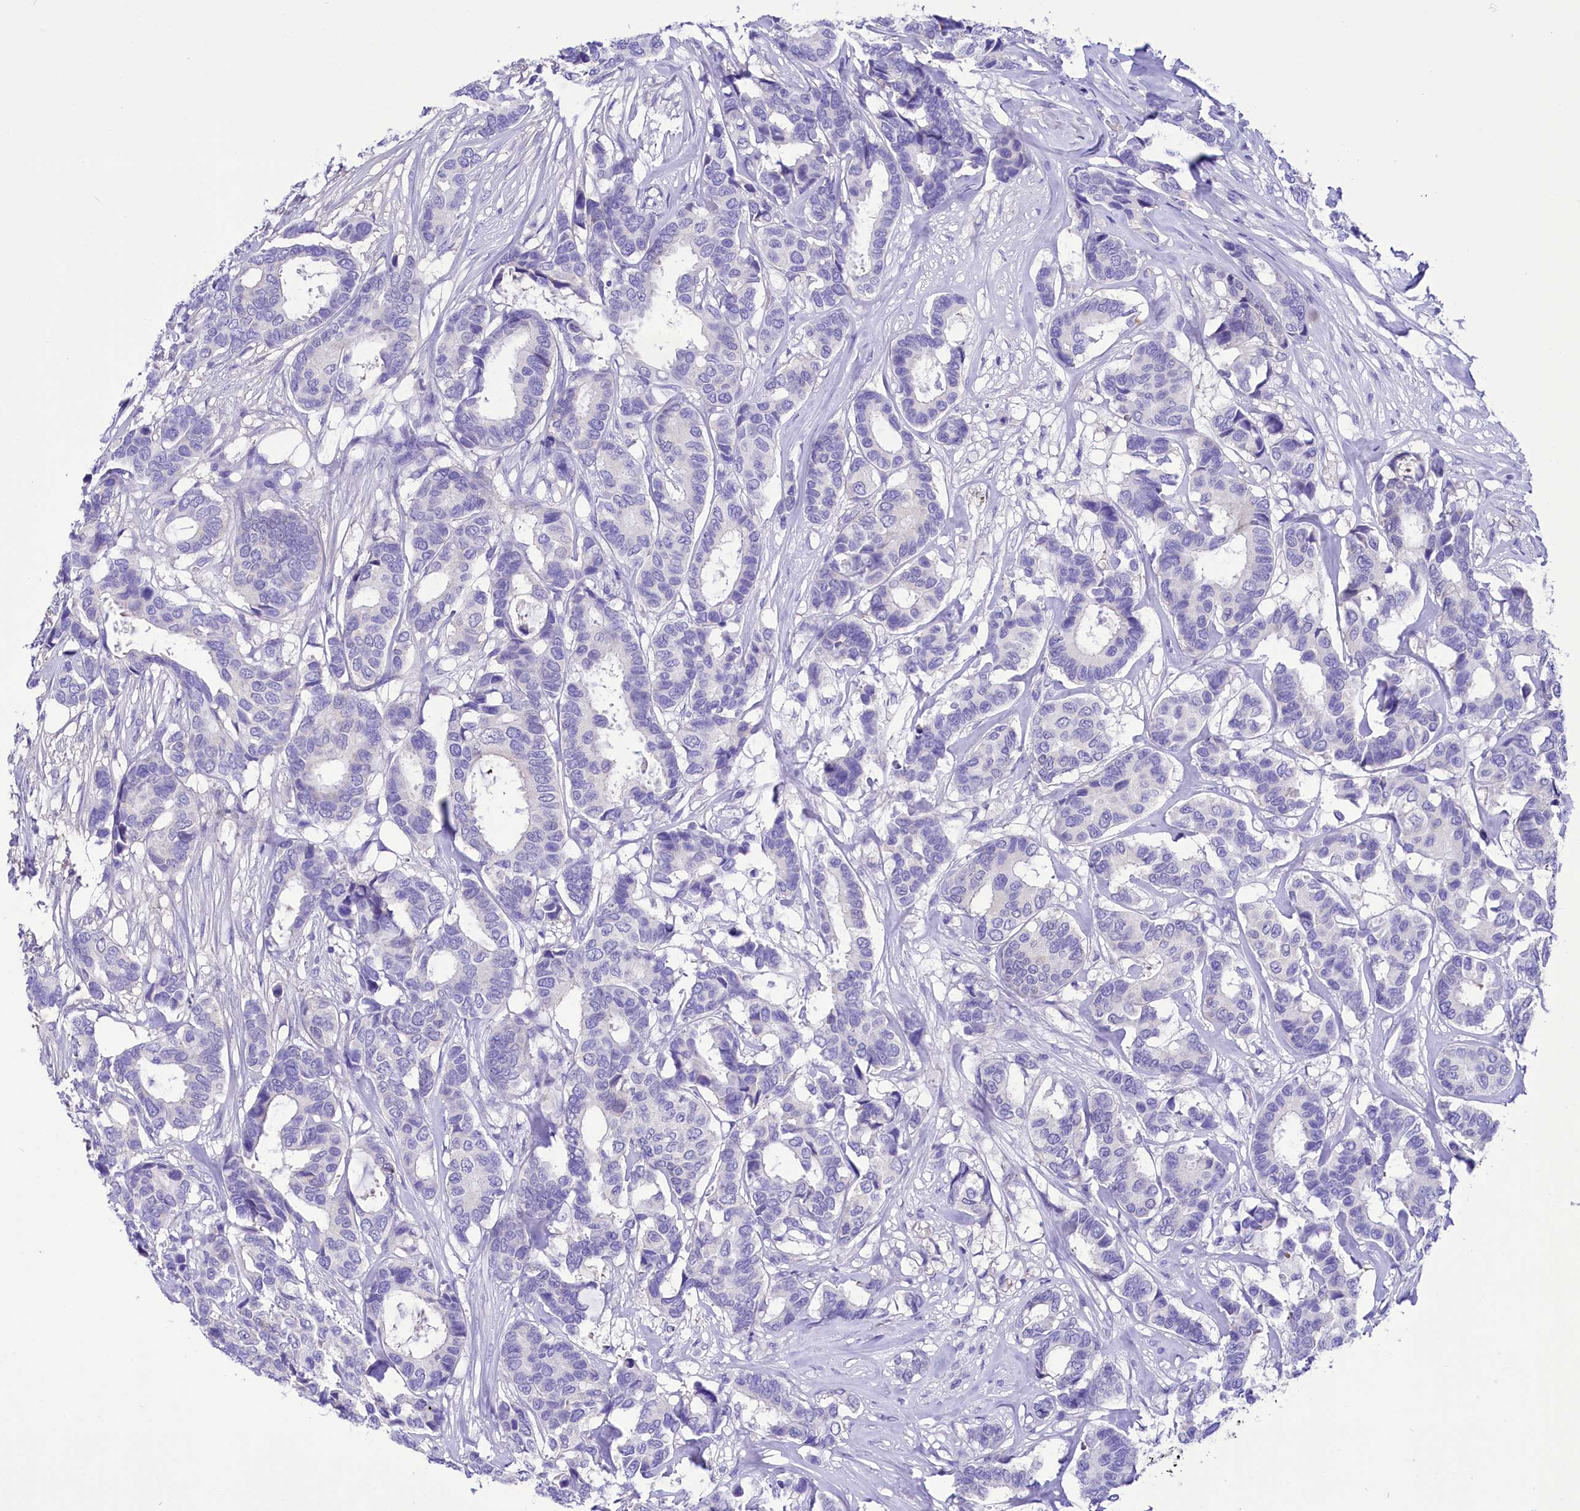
{"staining": {"intensity": "negative", "quantity": "none", "location": "none"}, "tissue": "breast cancer", "cell_type": "Tumor cells", "image_type": "cancer", "snomed": [{"axis": "morphology", "description": "Duct carcinoma"}, {"axis": "topography", "description": "Breast"}], "caption": "Immunohistochemistry of invasive ductal carcinoma (breast) displays no expression in tumor cells.", "gene": "TTC36", "patient": {"sex": "female", "age": 87}}